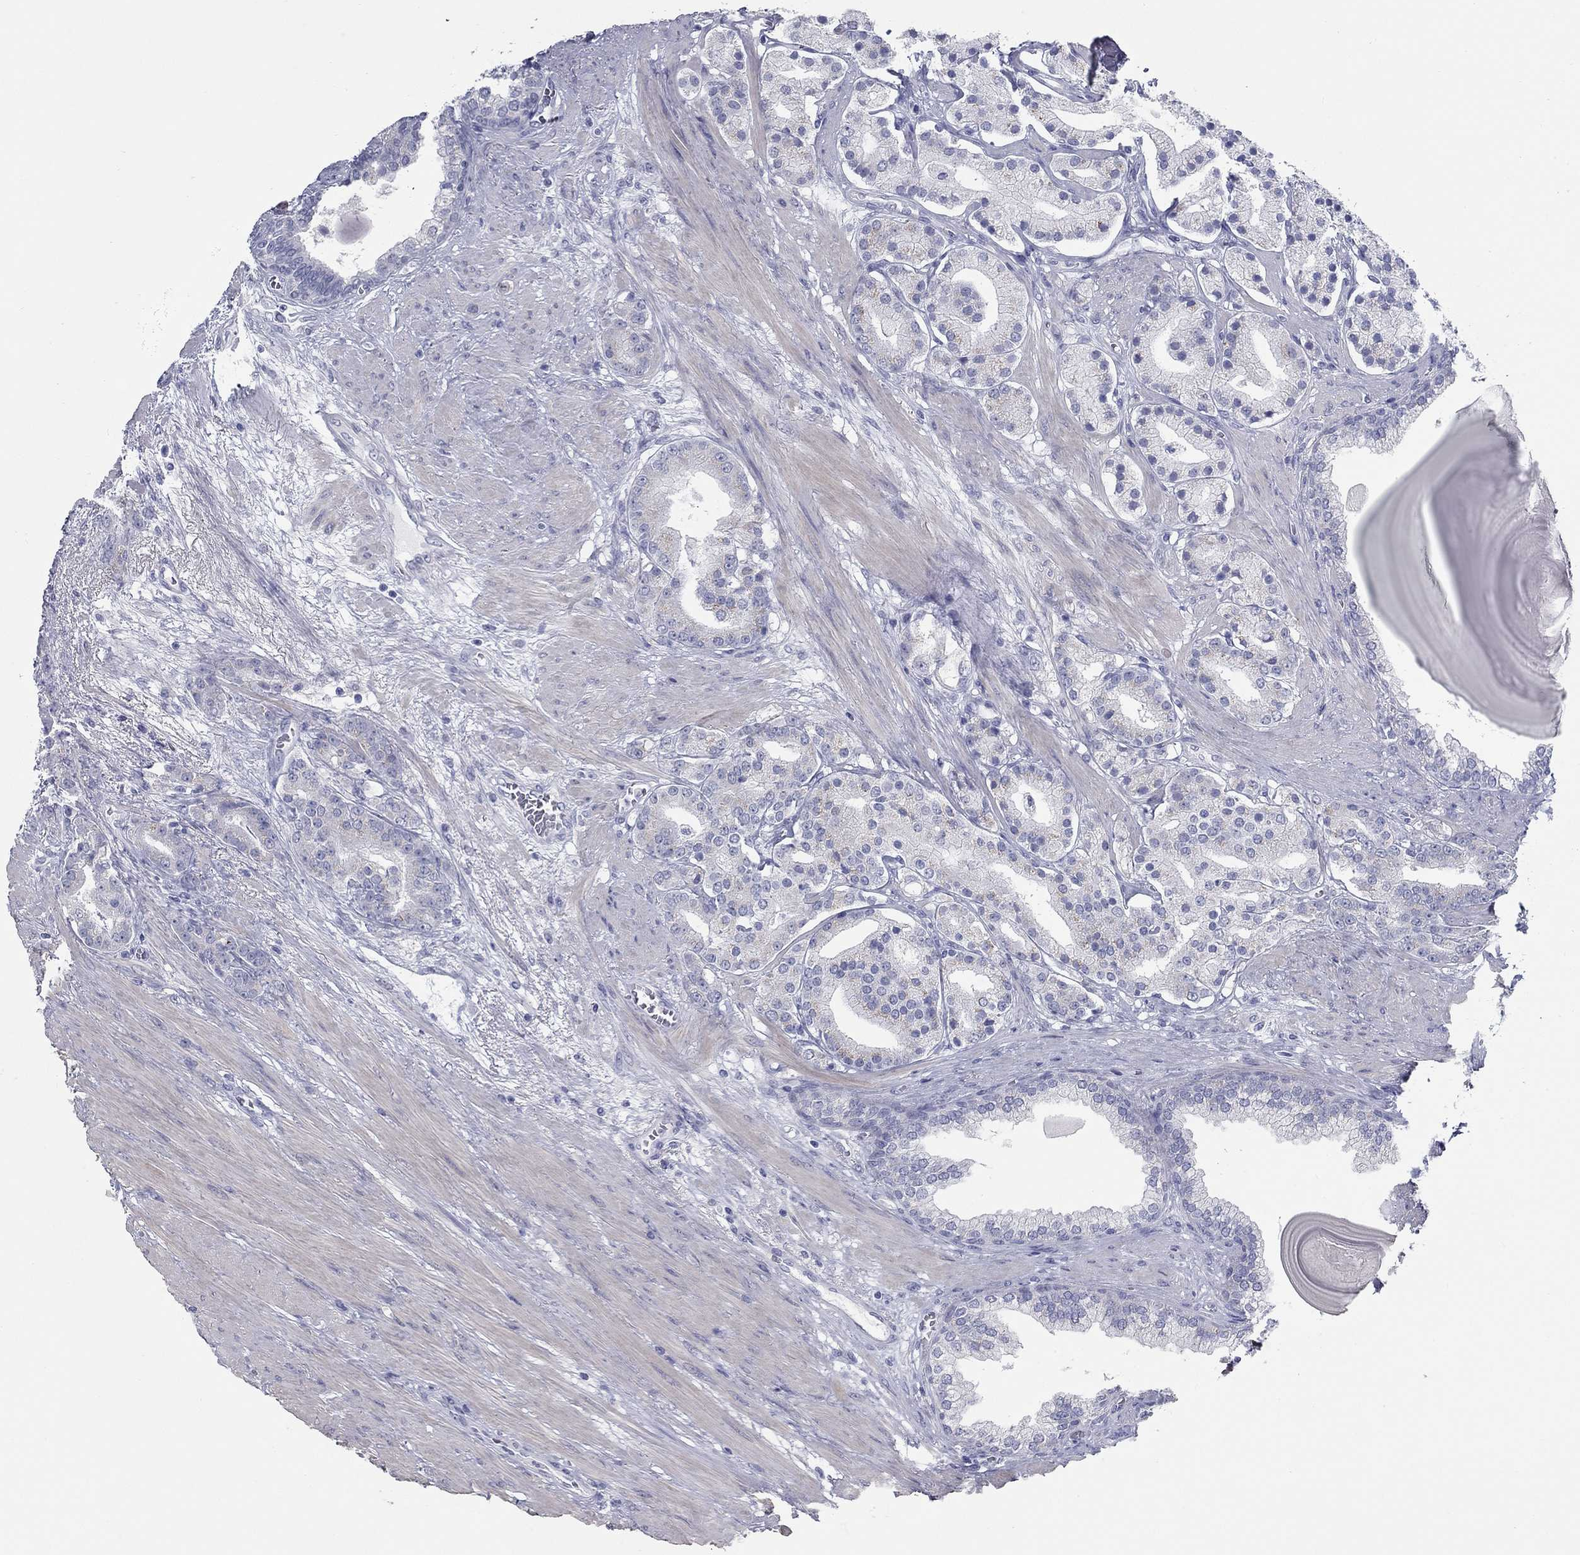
{"staining": {"intensity": "negative", "quantity": "none", "location": "none"}, "tissue": "prostate cancer", "cell_type": "Tumor cells", "image_type": "cancer", "snomed": [{"axis": "morphology", "description": "Adenocarcinoma, NOS"}, {"axis": "topography", "description": "Prostate"}], "caption": "This is an immunohistochemistry (IHC) photomicrograph of human adenocarcinoma (prostate). There is no expression in tumor cells.", "gene": "KIRREL2", "patient": {"sex": "male", "age": 69}}